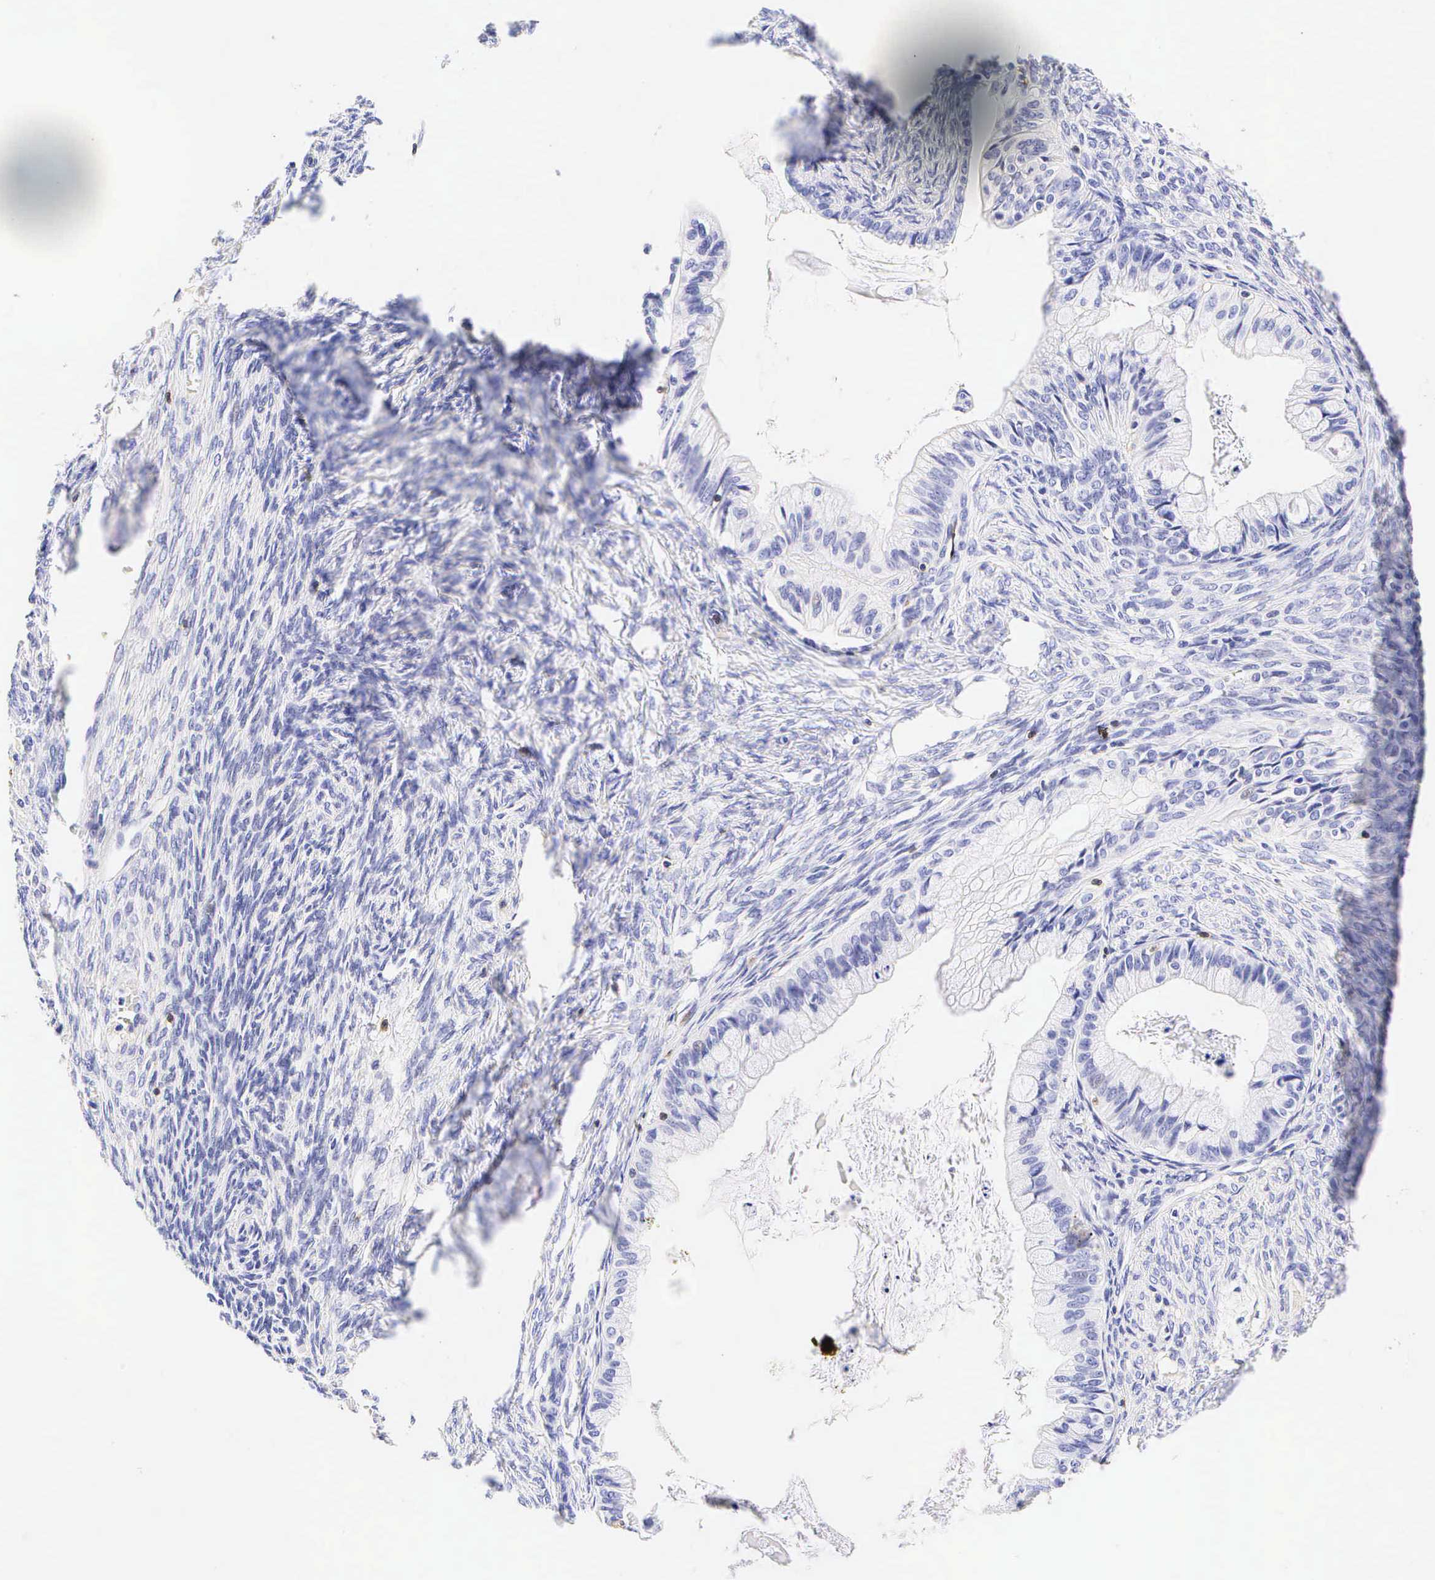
{"staining": {"intensity": "negative", "quantity": "none", "location": "none"}, "tissue": "ovarian cancer", "cell_type": "Tumor cells", "image_type": "cancer", "snomed": [{"axis": "morphology", "description": "Cystadenocarcinoma, mucinous, NOS"}, {"axis": "topography", "description": "Ovary"}], "caption": "Human ovarian cancer stained for a protein using IHC reveals no expression in tumor cells.", "gene": "CD3E", "patient": {"sex": "female", "age": 57}}